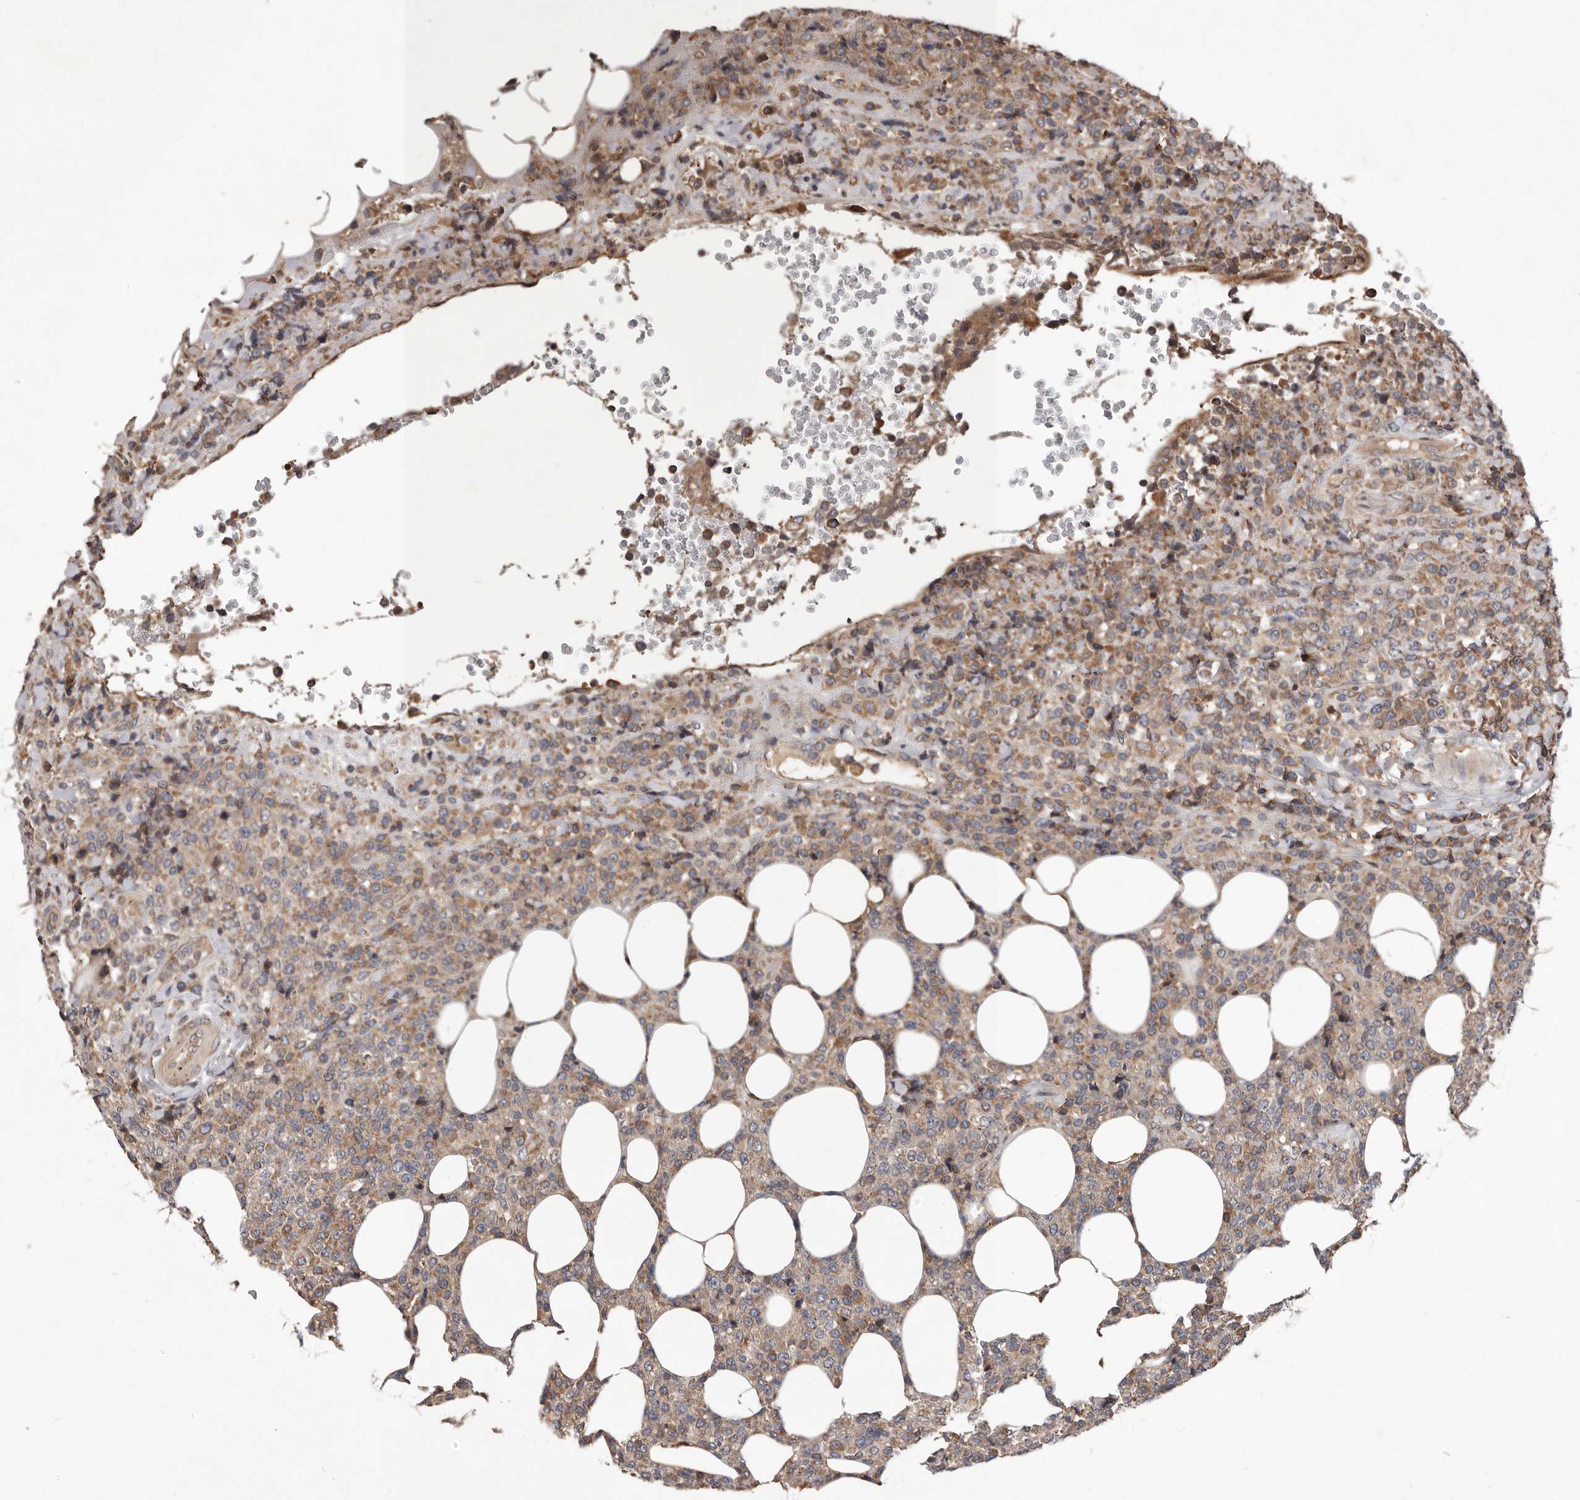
{"staining": {"intensity": "moderate", "quantity": ">75%", "location": "cytoplasmic/membranous"}, "tissue": "lymphoma", "cell_type": "Tumor cells", "image_type": "cancer", "snomed": [{"axis": "morphology", "description": "Malignant lymphoma, non-Hodgkin's type, High grade"}, {"axis": "topography", "description": "Lymph node"}], "caption": "This image demonstrates immunohistochemistry staining of human malignant lymphoma, non-Hodgkin's type (high-grade), with medium moderate cytoplasmic/membranous positivity in approximately >75% of tumor cells.", "gene": "GADD45B", "patient": {"sex": "male", "age": 13}}